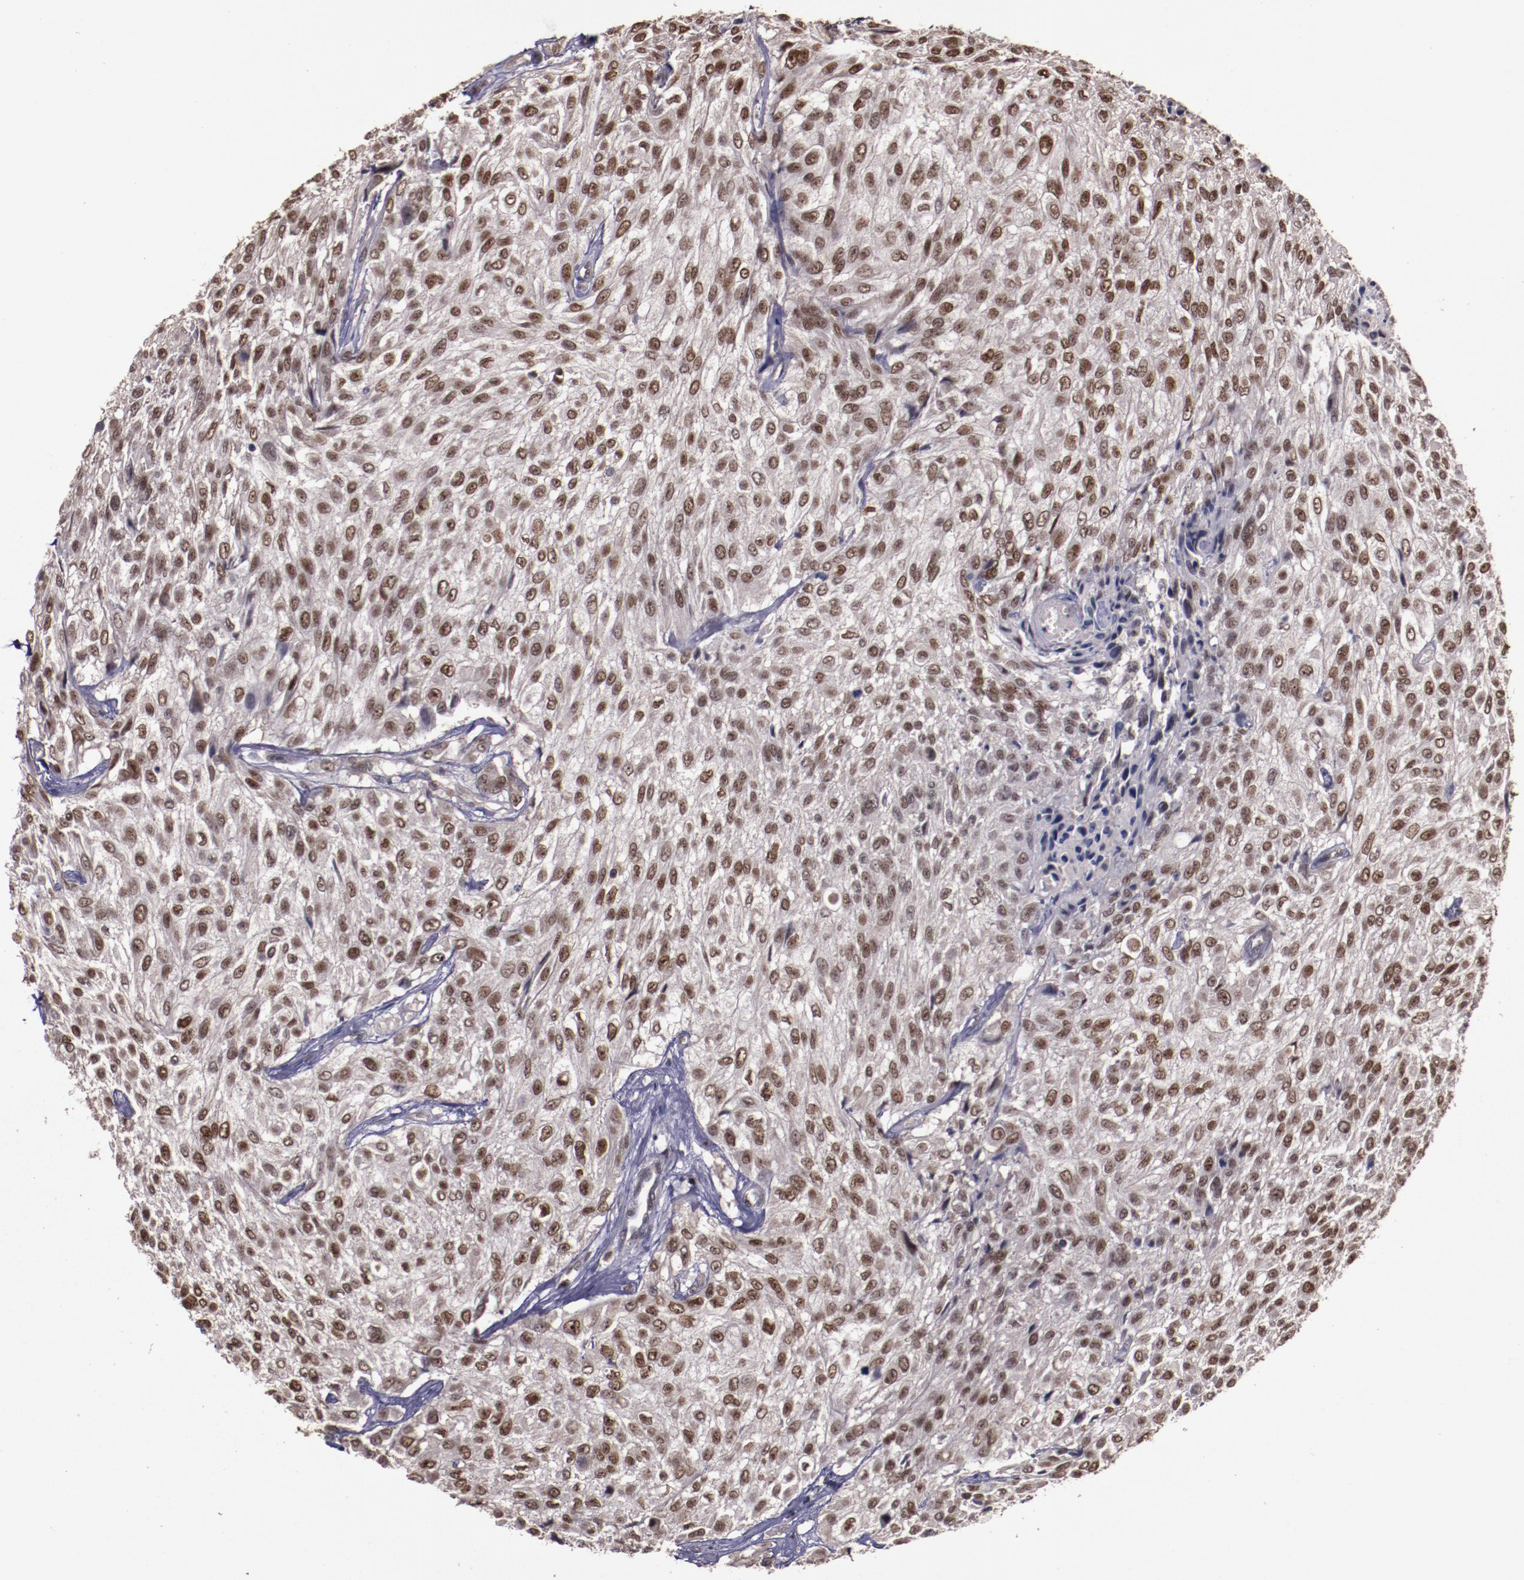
{"staining": {"intensity": "moderate", "quantity": ">75%", "location": "cytoplasmic/membranous,nuclear"}, "tissue": "urothelial cancer", "cell_type": "Tumor cells", "image_type": "cancer", "snomed": [{"axis": "morphology", "description": "Urothelial carcinoma, High grade"}, {"axis": "topography", "description": "Urinary bladder"}], "caption": "Immunohistochemistry (IHC) of human high-grade urothelial carcinoma reveals medium levels of moderate cytoplasmic/membranous and nuclear staining in approximately >75% of tumor cells. Using DAB (brown) and hematoxylin (blue) stains, captured at high magnification using brightfield microscopy.", "gene": "CHEK2", "patient": {"sex": "male", "age": 57}}